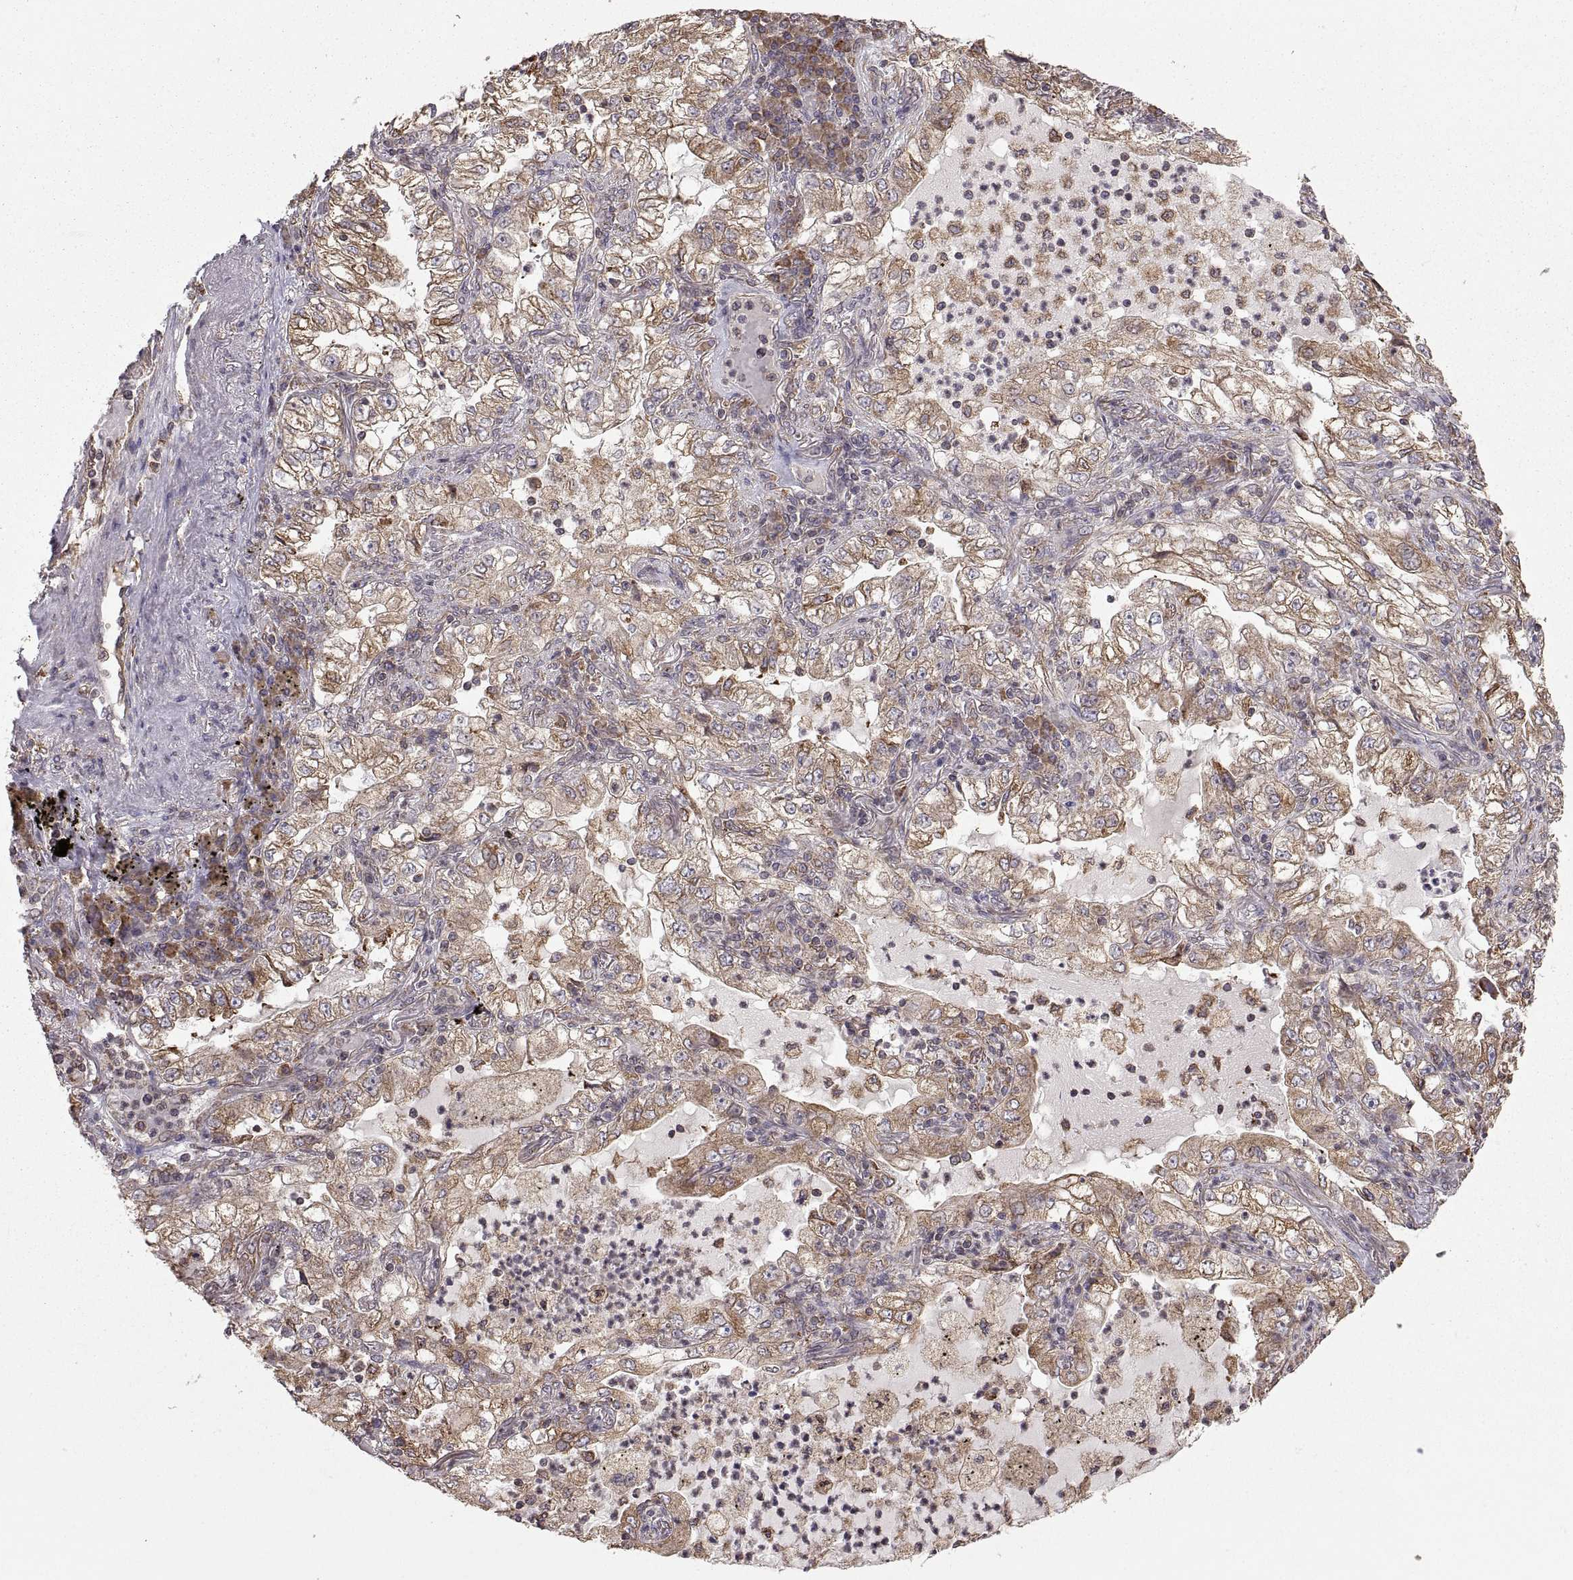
{"staining": {"intensity": "moderate", "quantity": "25%-75%", "location": "cytoplasmic/membranous"}, "tissue": "lung cancer", "cell_type": "Tumor cells", "image_type": "cancer", "snomed": [{"axis": "morphology", "description": "Adenocarcinoma, NOS"}, {"axis": "topography", "description": "Lung"}], "caption": "Lung cancer was stained to show a protein in brown. There is medium levels of moderate cytoplasmic/membranous positivity in approximately 25%-75% of tumor cells.", "gene": "PDIA3", "patient": {"sex": "female", "age": 73}}